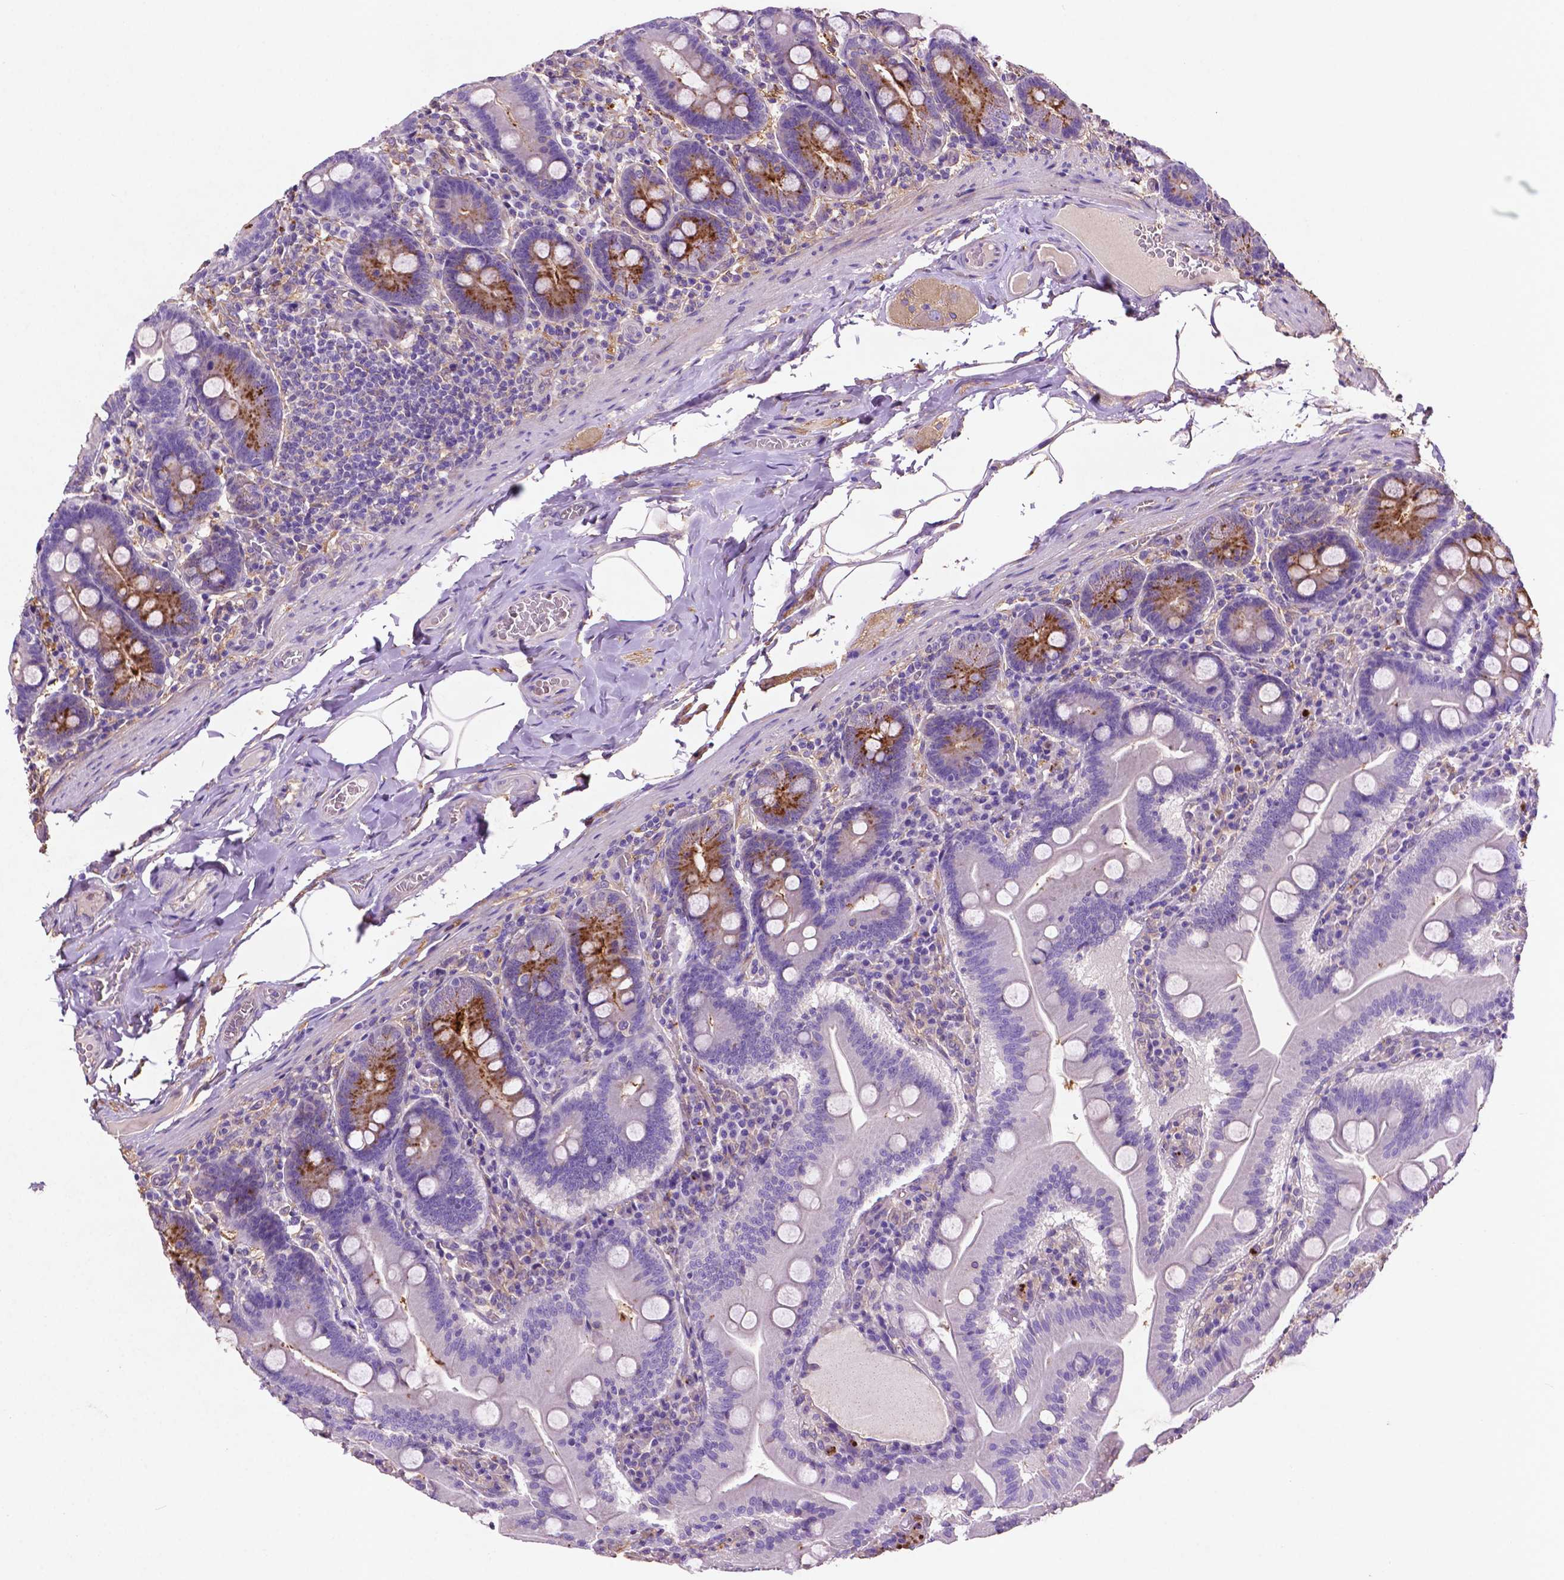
{"staining": {"intensity": "moderate", "quantity": "<25%", "location": "cytoplasmic/membranous"}, "tissue": "small intestine", "cell_type": "Glandular cells", "image_type": "normal", "snomed": [{"axis": "morphology", "description": "Normal tissue, NOS"}, {"axis": "topography", "description": "Small intestine"}], "caption": "Small intestine stained with DAB (3,3'-diaminobenzidine) IHC exhibits low levels of moderate cytoplasmic/membranous expression in about <25% of glandular cells.", "gene": "GDPD5", "patient": {"sex": "male", "age": 37}}